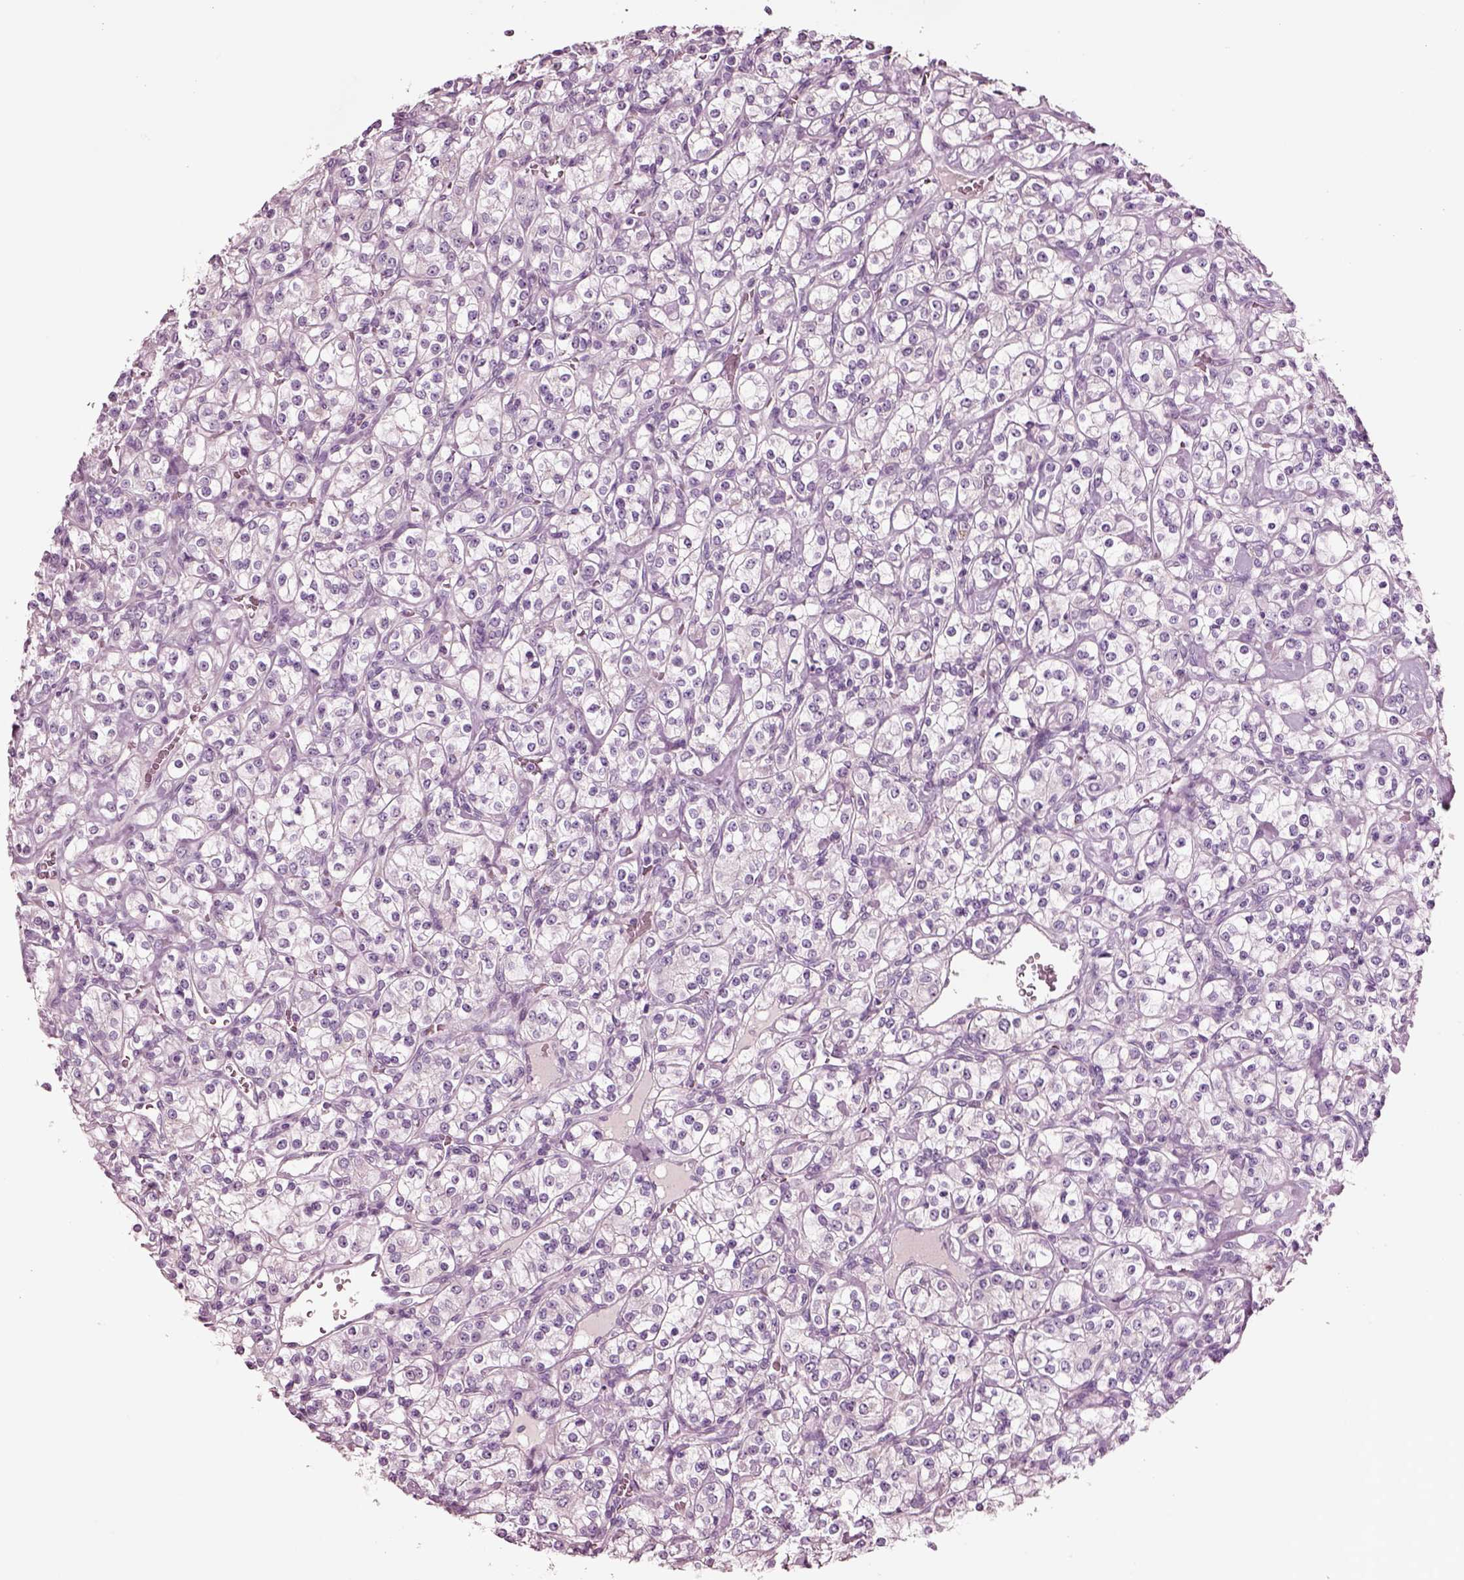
{"staining": {"intensity": "negative", "quantity": "none", "location": "none"}, "tissue": "renal cancer", "cell_type": "Tumor cells", "image_type": "cancer", "snomed": [{"axis": "morphology", "description": "Adenocarcinoma, NOS"}, {"axis": "topography", "description": "Kidney"}], "caption": "A high-resolution photomicrograph shows IHC staining of renal adenocarcinoma, which reveals no significant expression in tumor cells. Nuclei are stained in blue.", "gene": "NMRK2", "patient": {"sex": "male", "age": 77}}